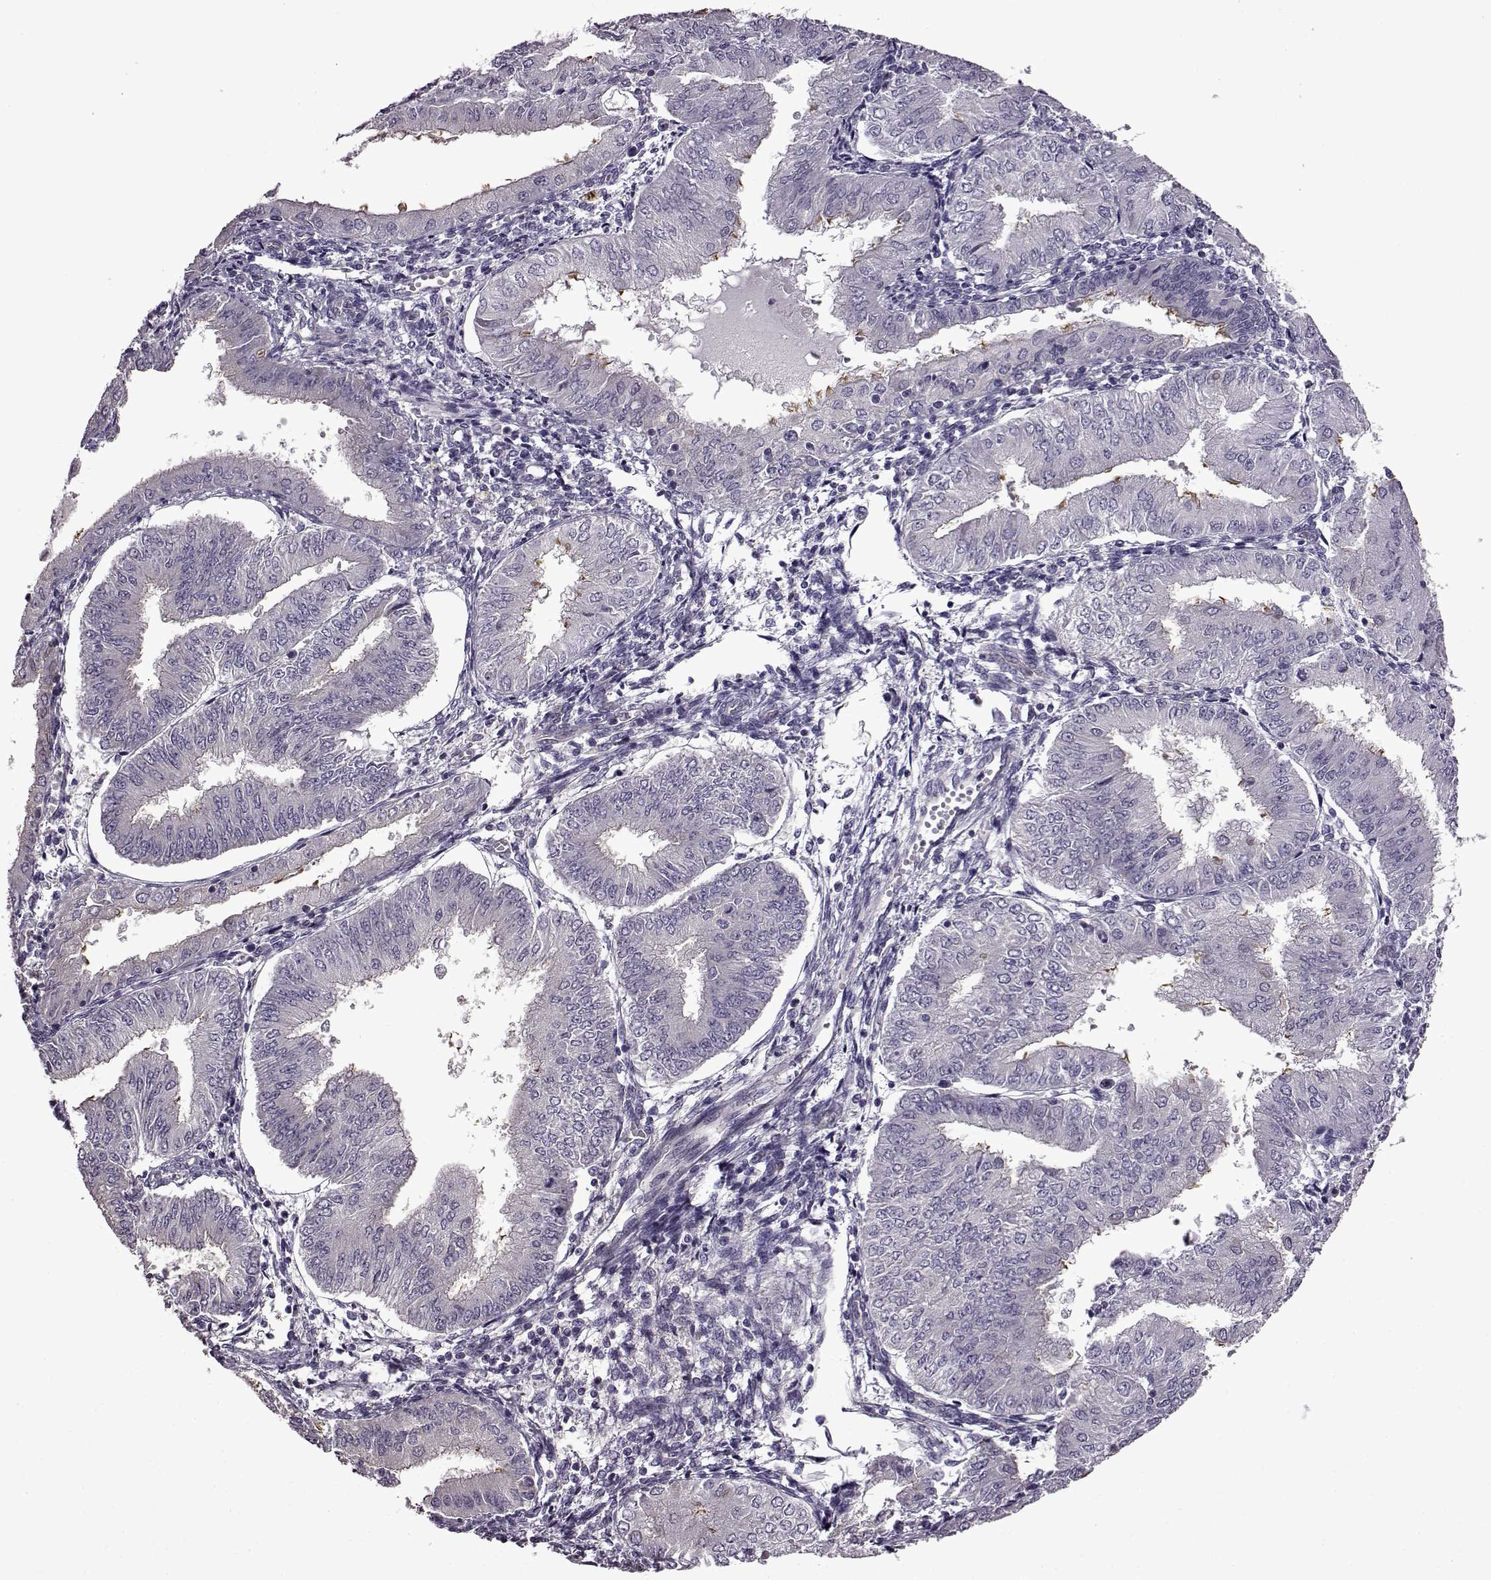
{"staining": {"intensity": "negative", "quantity": "none", "location": "none"}, "tissue": "endometrial cancer", "cell_type": "Tumor cells", "image_type": "cancer", "snomed": [{"axis": "morphology", "description": "Adenocarcinoma, NOS"}, {"axis": "topography", "description": "Endometrium"}], "caption": "Photomicrograph shows no protein positivity in tumor cells of adenocarcinoma (endometrial) tissue.", "gene": "EDDM3B", "patient": {"sex": "female", "age": 53}}